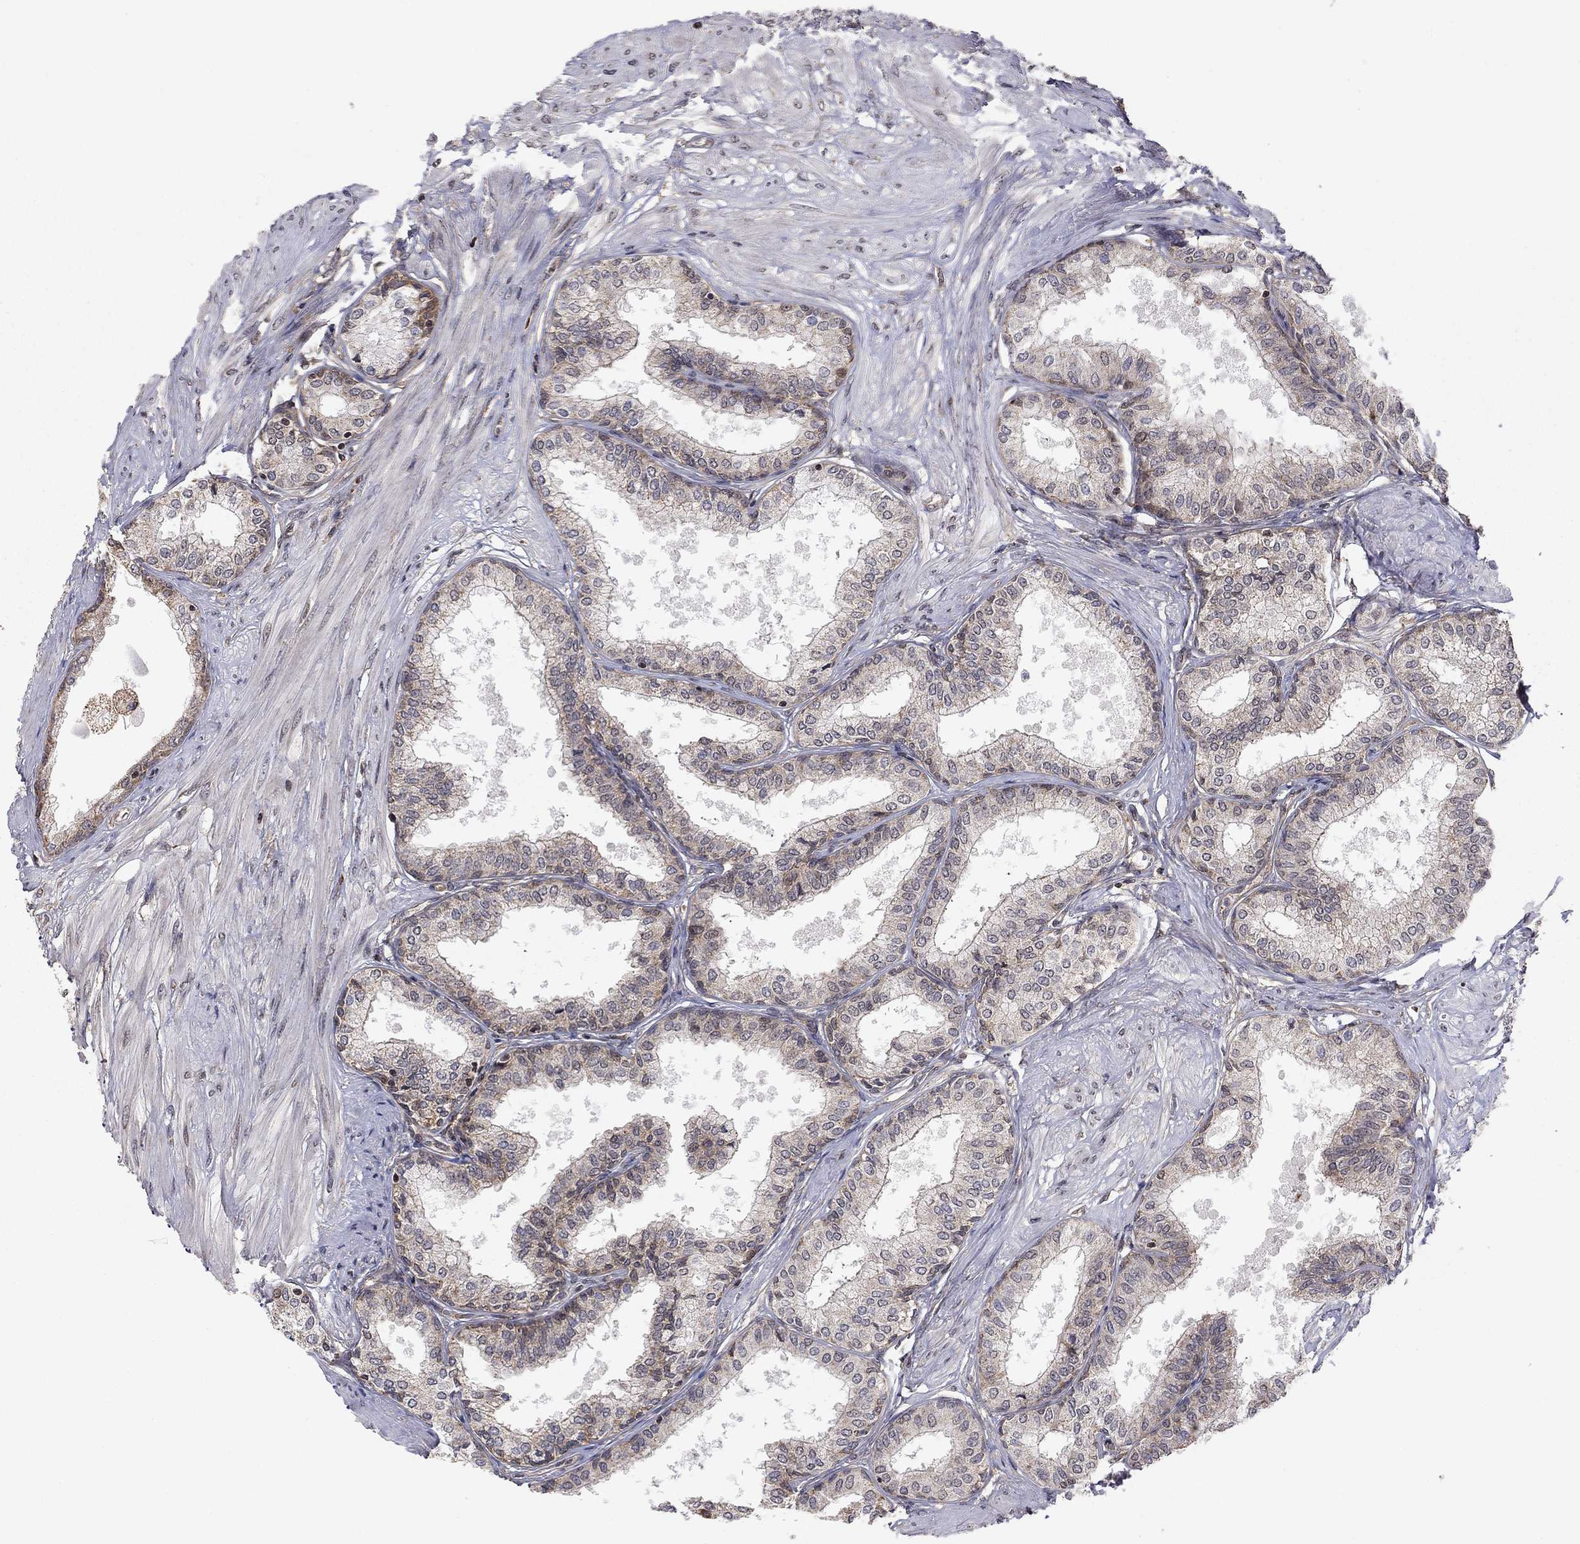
{"staining": {"intensity": "weak", "quantity": "25%-75%", "location": "cytoplasmic/membranous"}, "tissue": "prostate", "cell_type": "Glandular cells", "image_type": "normal", "snomed": [{"axis": "morphology", "description": "Normal tissue, NOS"}, {"axis": "topography", "description": "Prostate"}], "caption": "A brown stain shows weak cytoplasmic/membranous expression of a protein in glandular cells of unremarkable human prostate.", "gene": "TDP1", "patient": {"sex": "male", "age": 63}}